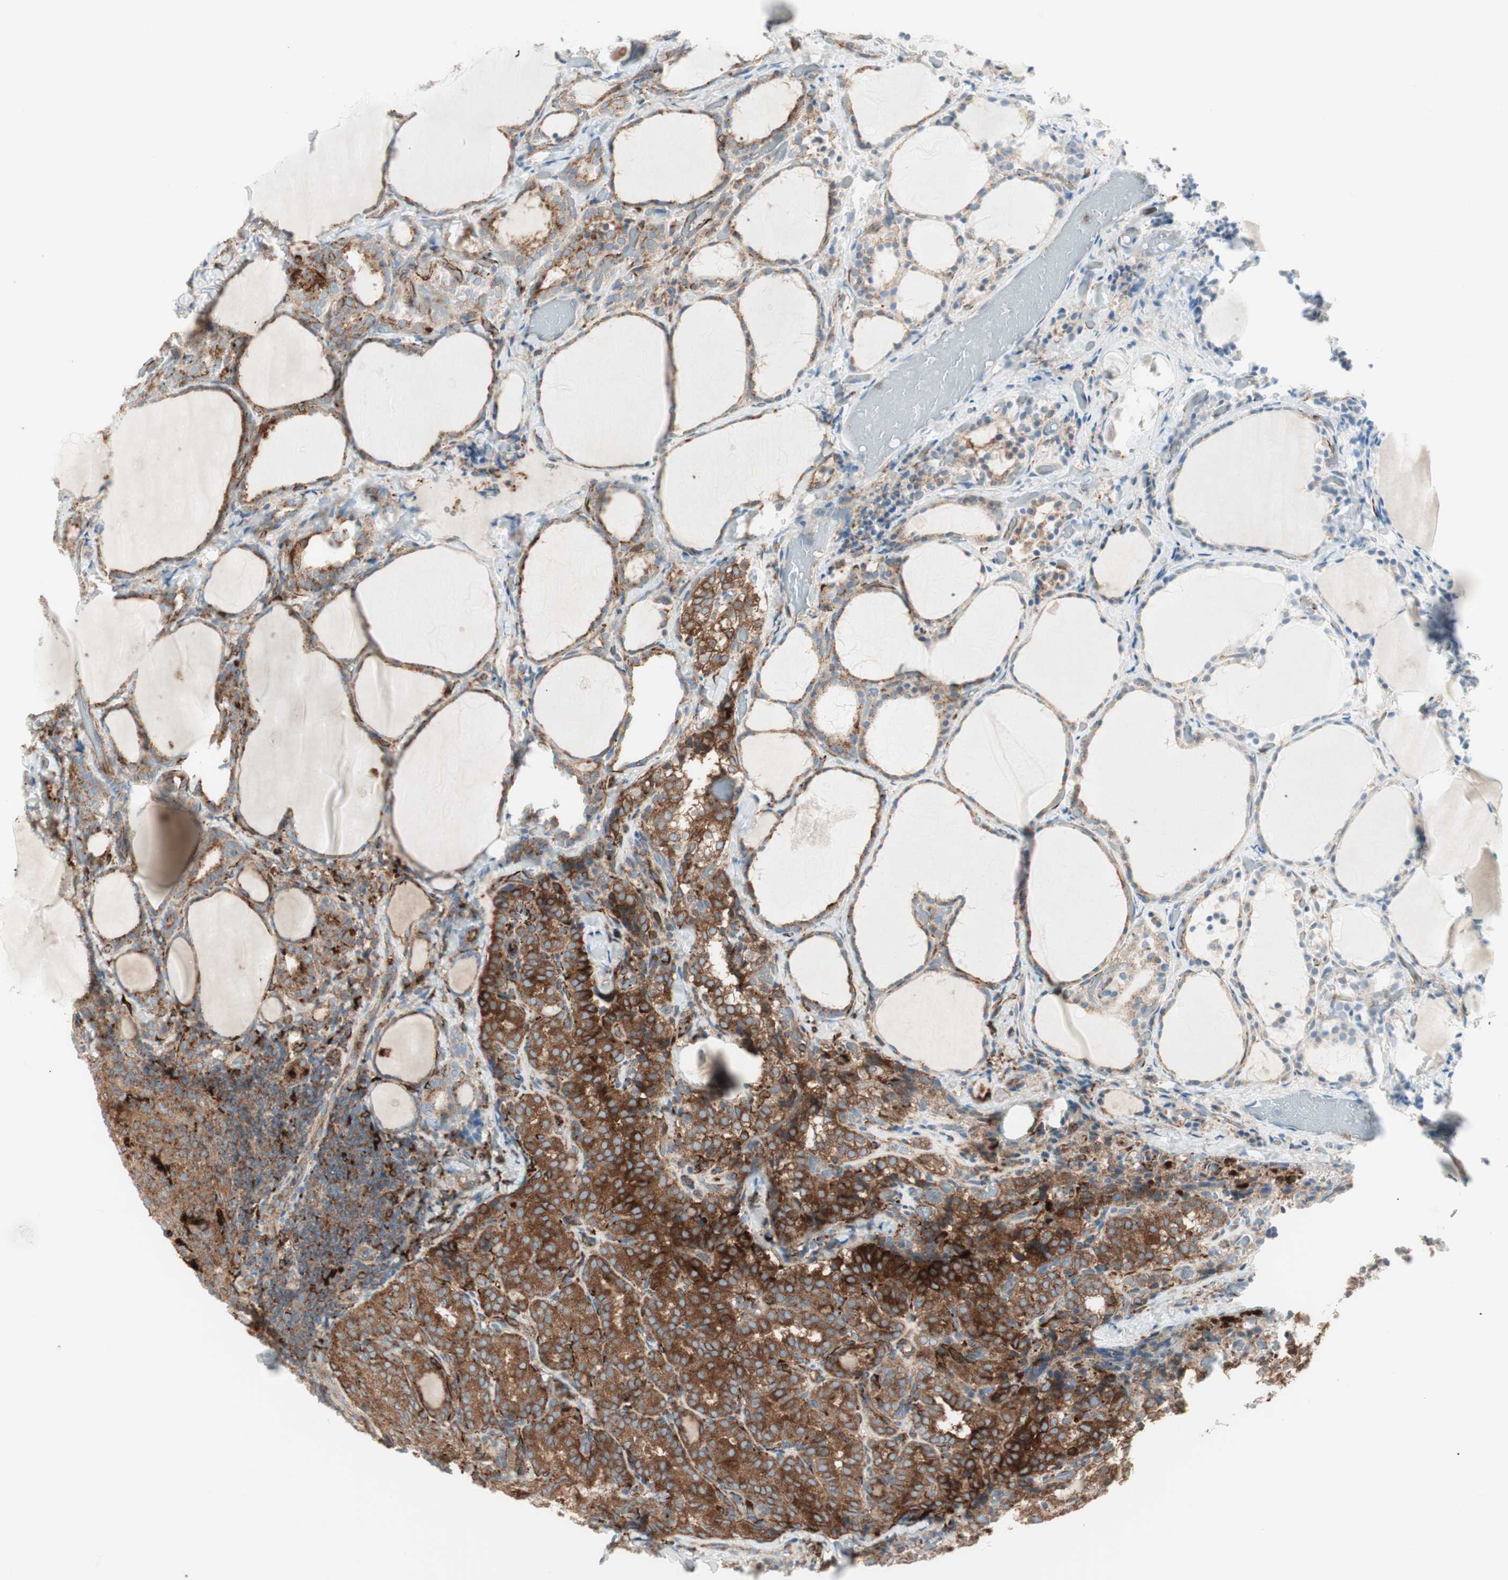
{"staining": {"intensity": "moderate", "quantity": ">75%", "location": "cytoplasmic/membranous"}, "tissue": "thyroid cancer", "cell_type": "Tumor cells", "image_type": "cancer", "snomed": [{"axis": "morphology", "description": "Normal tissue, NOS"}, {"axis": "morphology", "description": "Papillary adenocarcinoma, NOS"}, {"axis": "topography", "description": "Thyroid gland"}], "caption": "The histopathology image reveals staining of thyroid cancer (papillary adenocarcinoma), revealing moderate cytoplasmic/membranous protein positivity (brown color) within tumor cells. The staining is performed using DAB brown chromogen to label protein expression. The nuclei are counter-stained blue using hematoxylin.", "gene": "ATP6V1G1", "patient": {"sex": "female", "age": 30}}